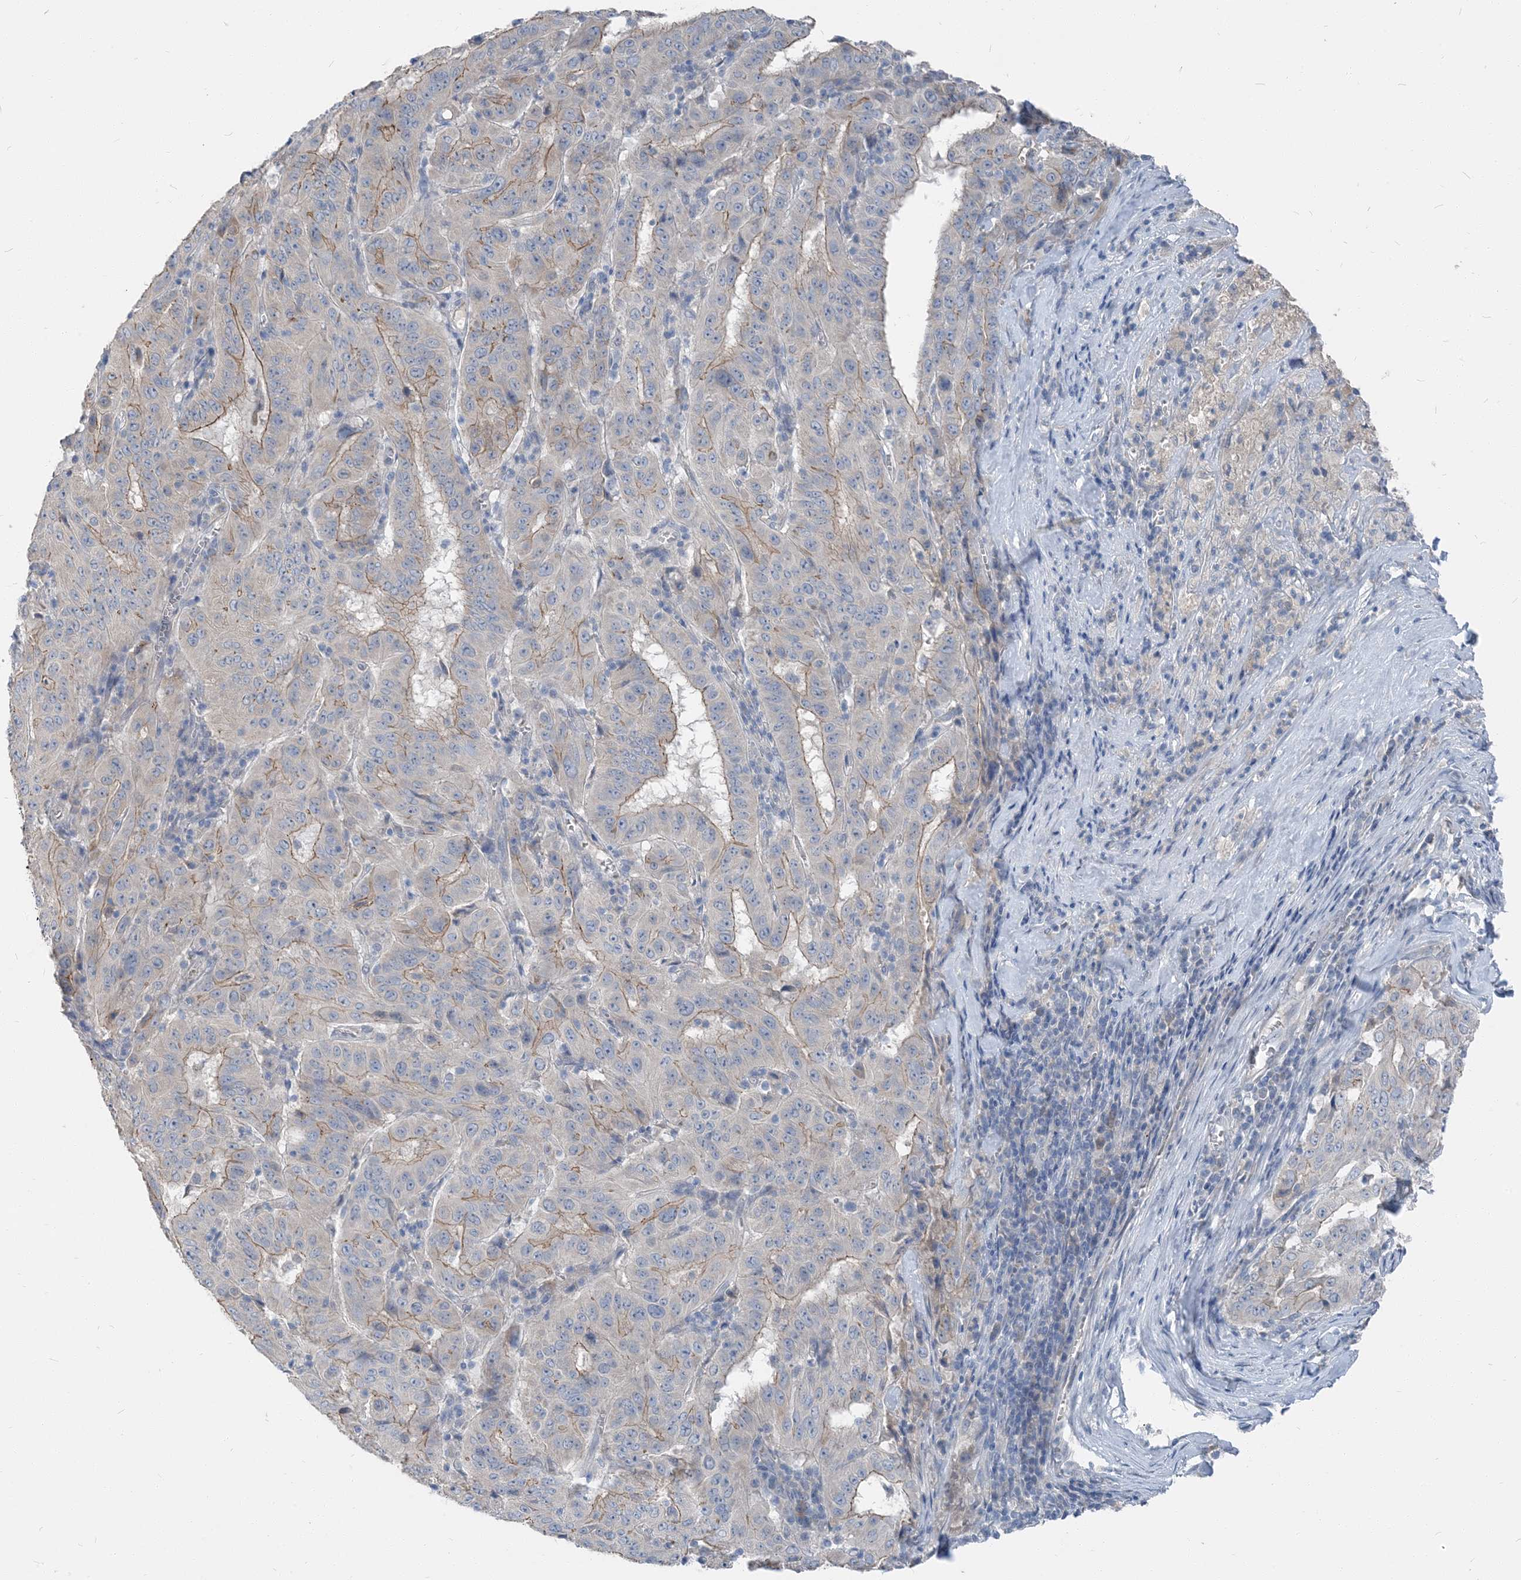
{"staining": {"intensity": "weak", "quantity": "25%-75%", "location": "cytoplasmic/membranous"}, "tissue": "pancreatic cancer", "cell_type": "Tumor cells", "image_type": "cancer", "snomed": [{"axis": "morphology", "description": "Adenocarcinoma, NOS"}, {"axis": "topography", "description": "Pancreas"}], "caption": "A brown stain labels weak cytoplasmic/membranous expression of a protein in pancreatic adenocarcinoma tumor cells.", "gene": "NCOA7", "patient": {"sex": "male", "age": 63}}